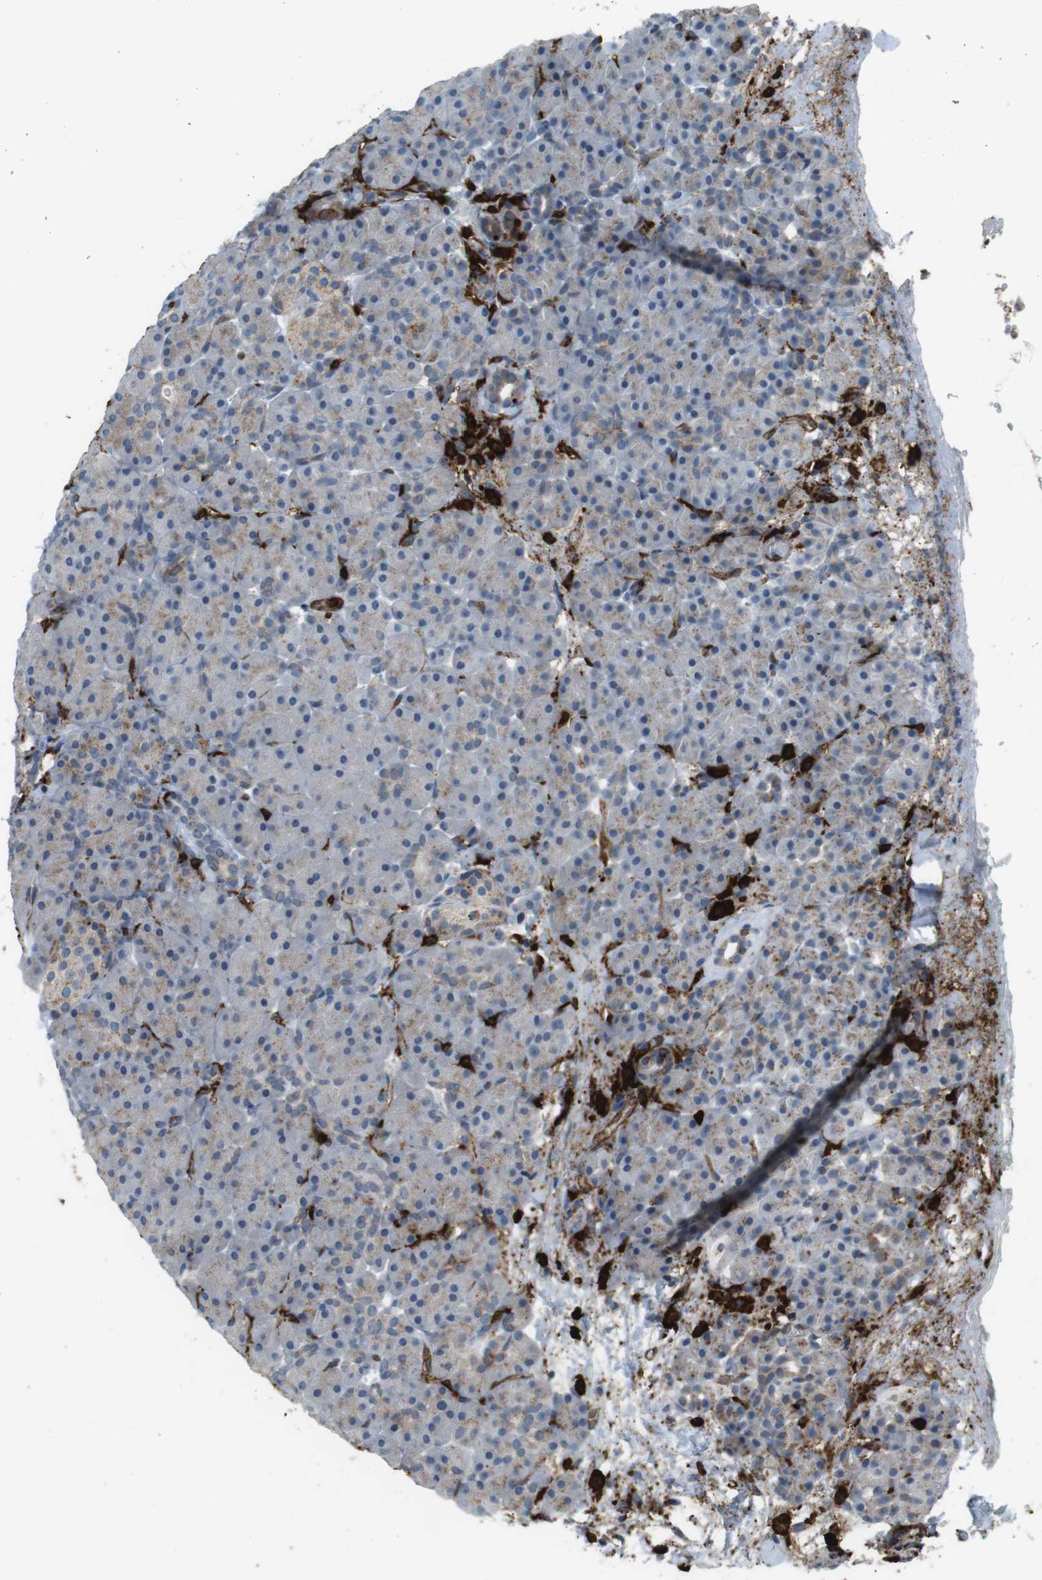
{"staining": {"intensity": "weak", "quantity": "<25%", "location": "cytoplasmic/membranous"}, "tissue": "pancreas", "cell_type": "Exocrine glandular cells", "image_type": "normal", "snomed": [{"axis": "morphology", "description": "Normal tissue, NOS"}, {"axis": "topography", "description": "Pancreas"}], "caption": "DAB immunohistochemical staining of unremarkable human pancreas demonstrates no significant expression in exocrine glandular cells.", "gene": "HLA", "patient": {"sex": "male", "age": 66}}